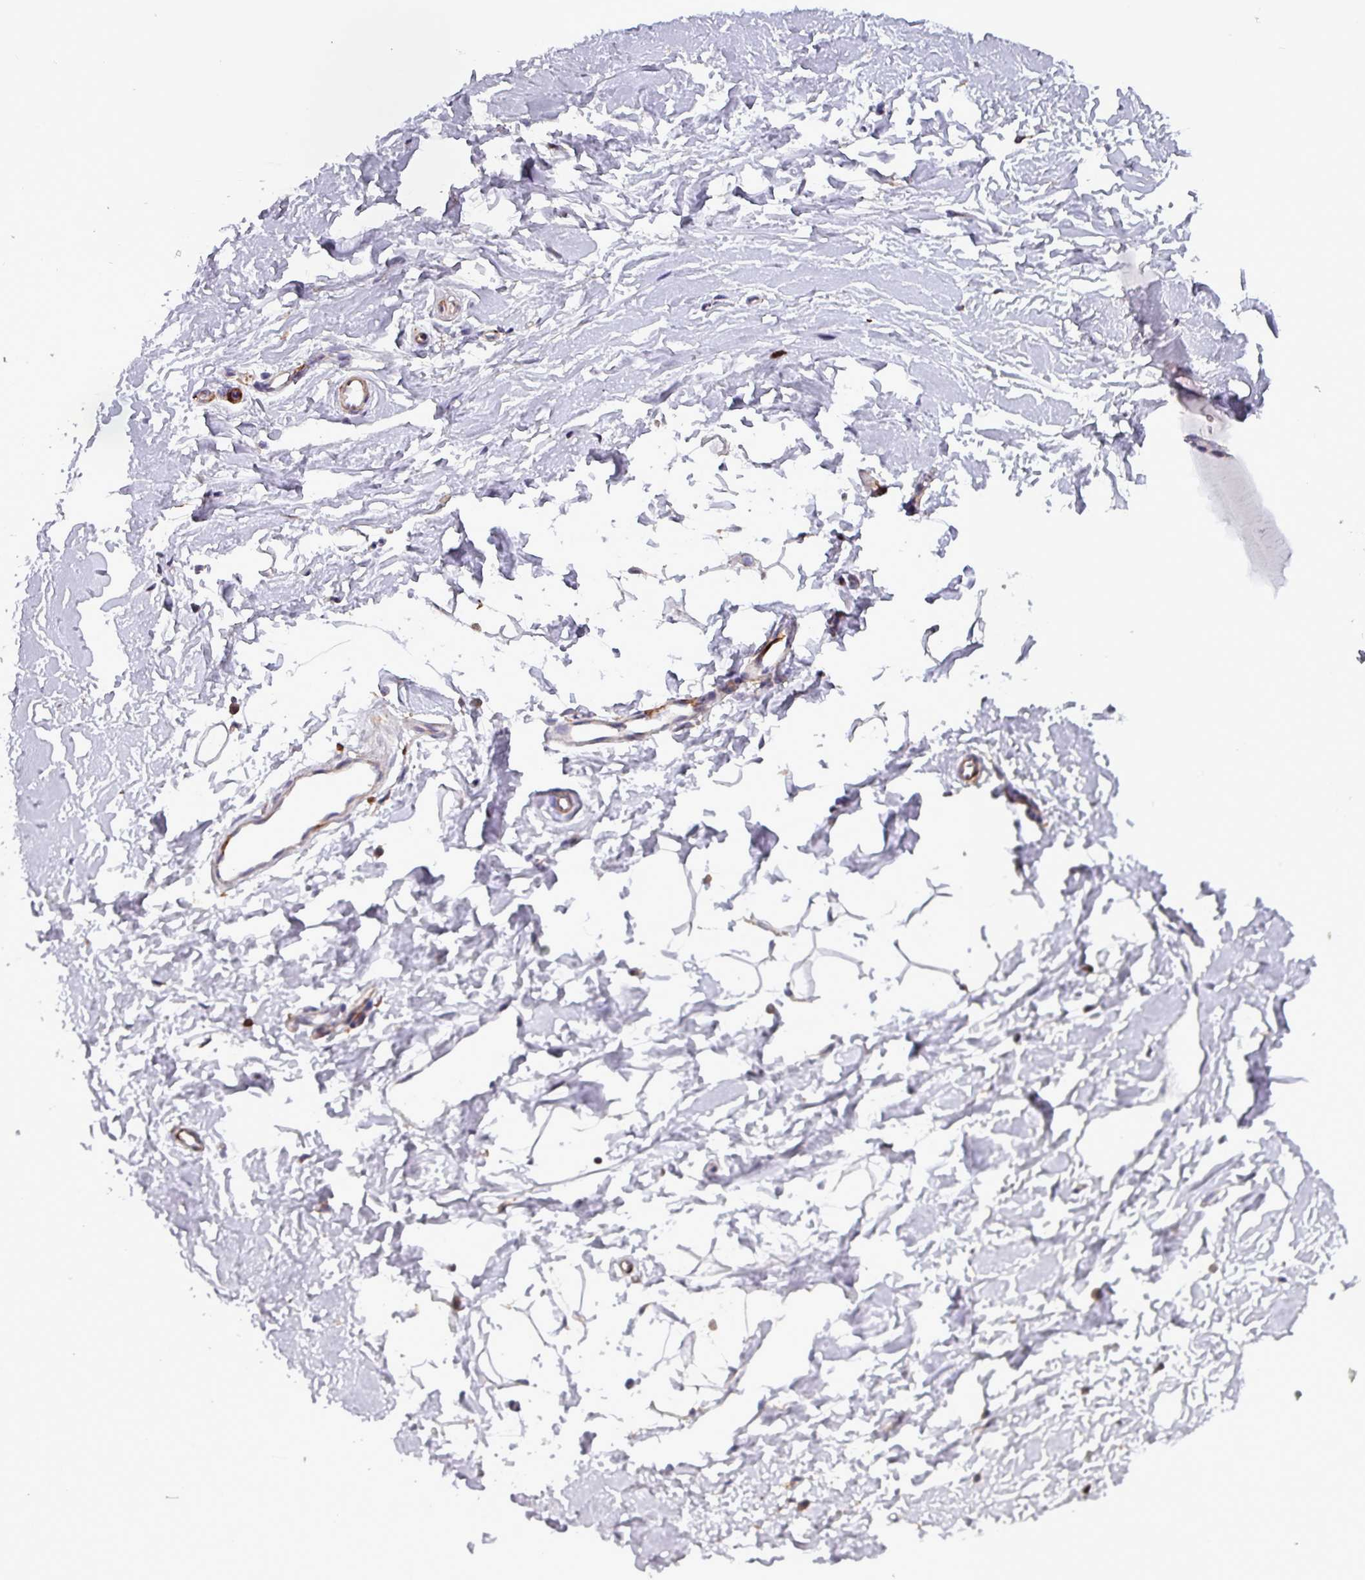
{"staining": {"intensity": "negative", "quantity": "none", "location": "none"}, "tissue": "breast", "cell_type": "Adipocytes", "image_type": "normal", "snomed": [{"axis": "morphology", "description": "Normal tissue, NOS"}, {"axis": "topography", "description": "Breast"}], "caption": "The micrograph exhibits no significant staining in adipocytes of breast.", "gene": "SCIN", "patient": {"sex": "female", "age": 23}}